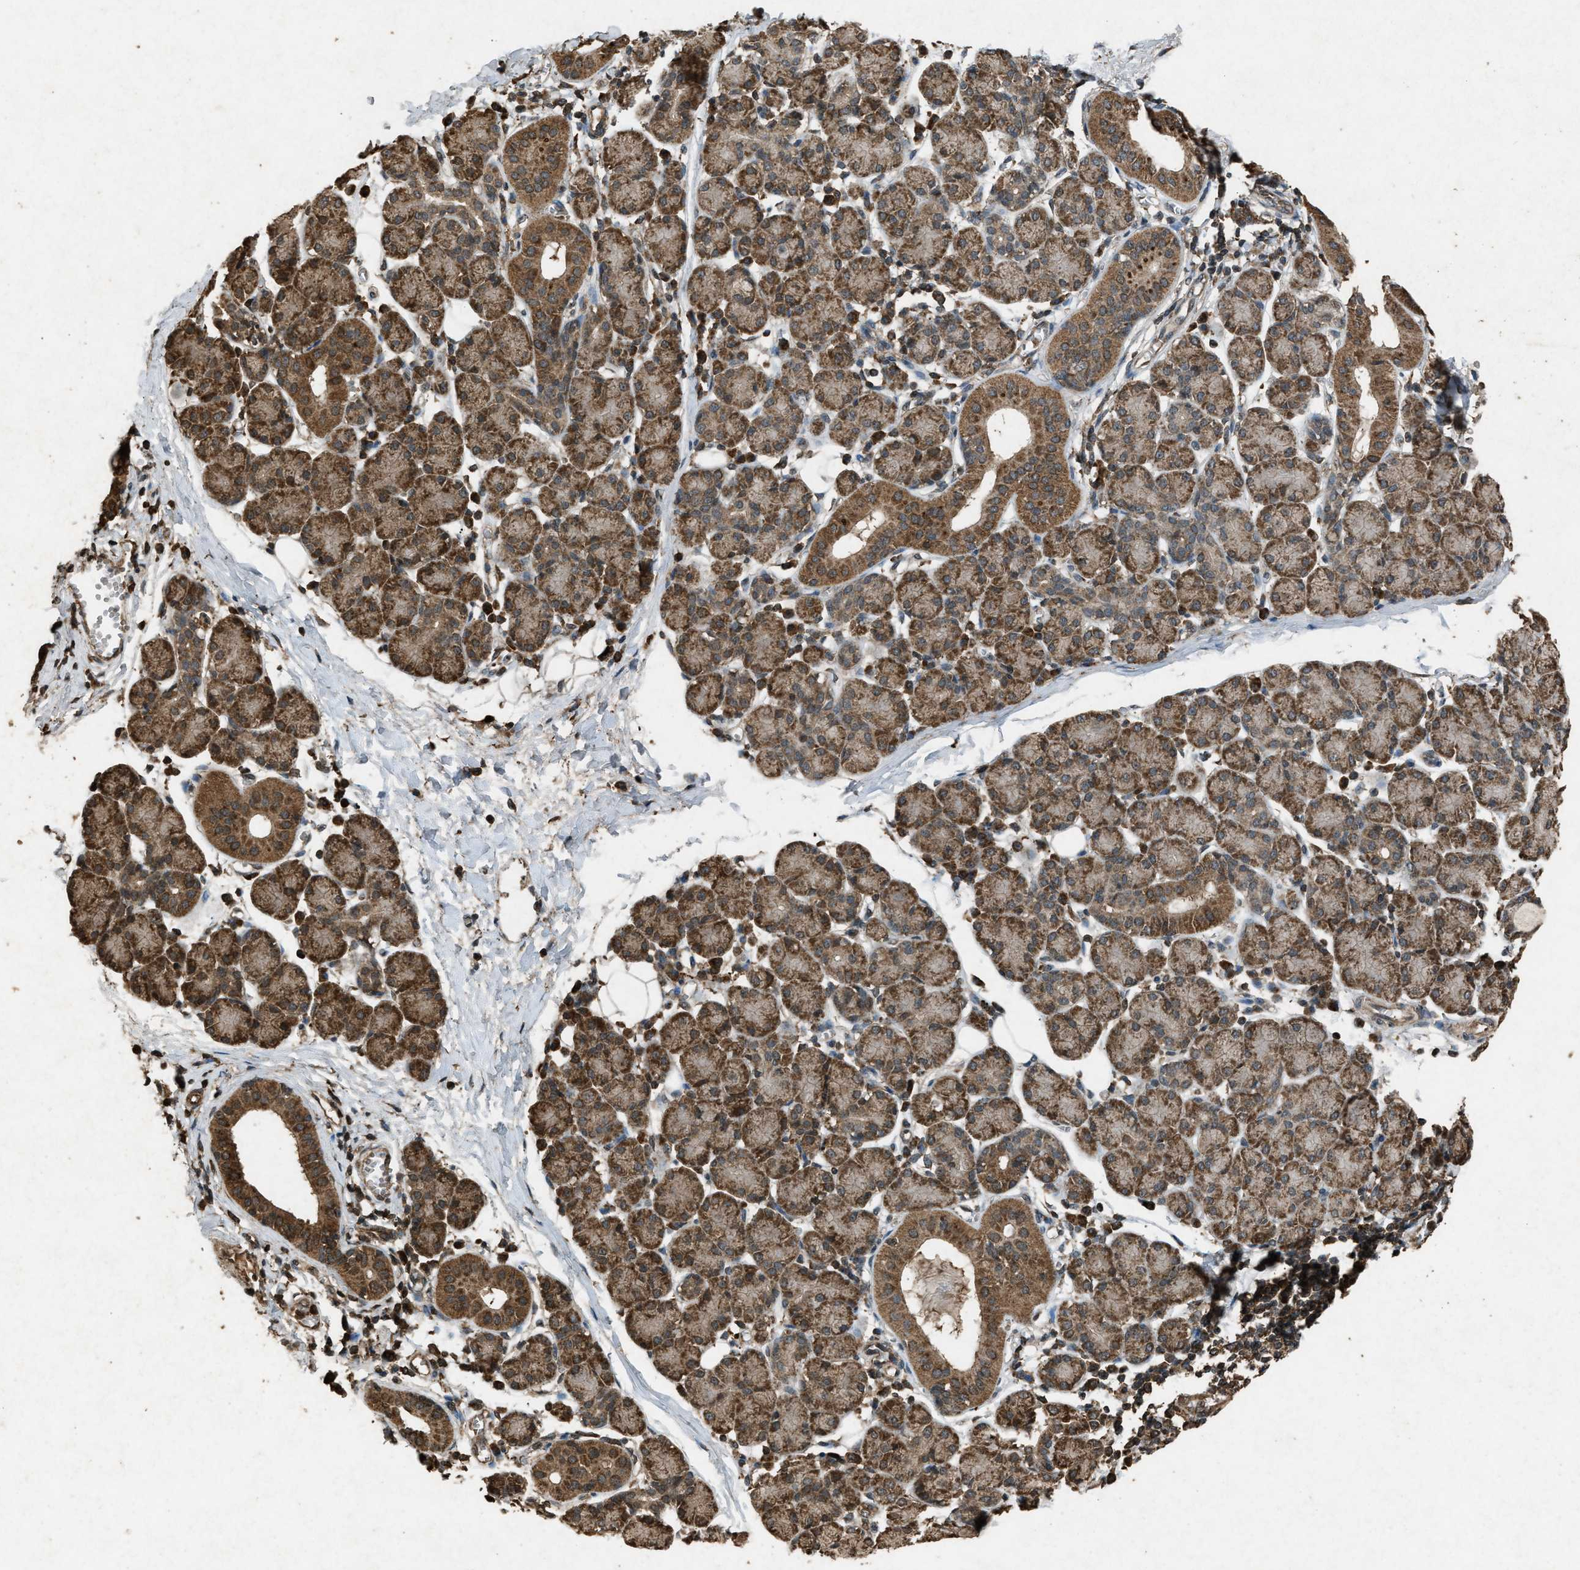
{"staining": {"intensity": "moderate", "quantity": ">75%", "location": "cytoplasmic/membranous"}, "tissue": "salivary gland", "cell_type": "Glandular cells", "image_type": "normal", "snomed": [{"axis": "morphology", "description": "Normal tissue, NOS"}, {"axis": "morphology", "description": "Inflammation, NOS"}, {"axis": "topography", "description": "Lymph node"}, {"axis": "topography", "description": "Salivary gland"}], "caption": "Immunohistochemical staining of unremarkable salivary gland reveals >75% levels of moderate cytoplasmic/membranous protein expression in approximately >75% of glandular cells.", "gene": "OAS1", "patient": {"sex": "male", "age": 3}}